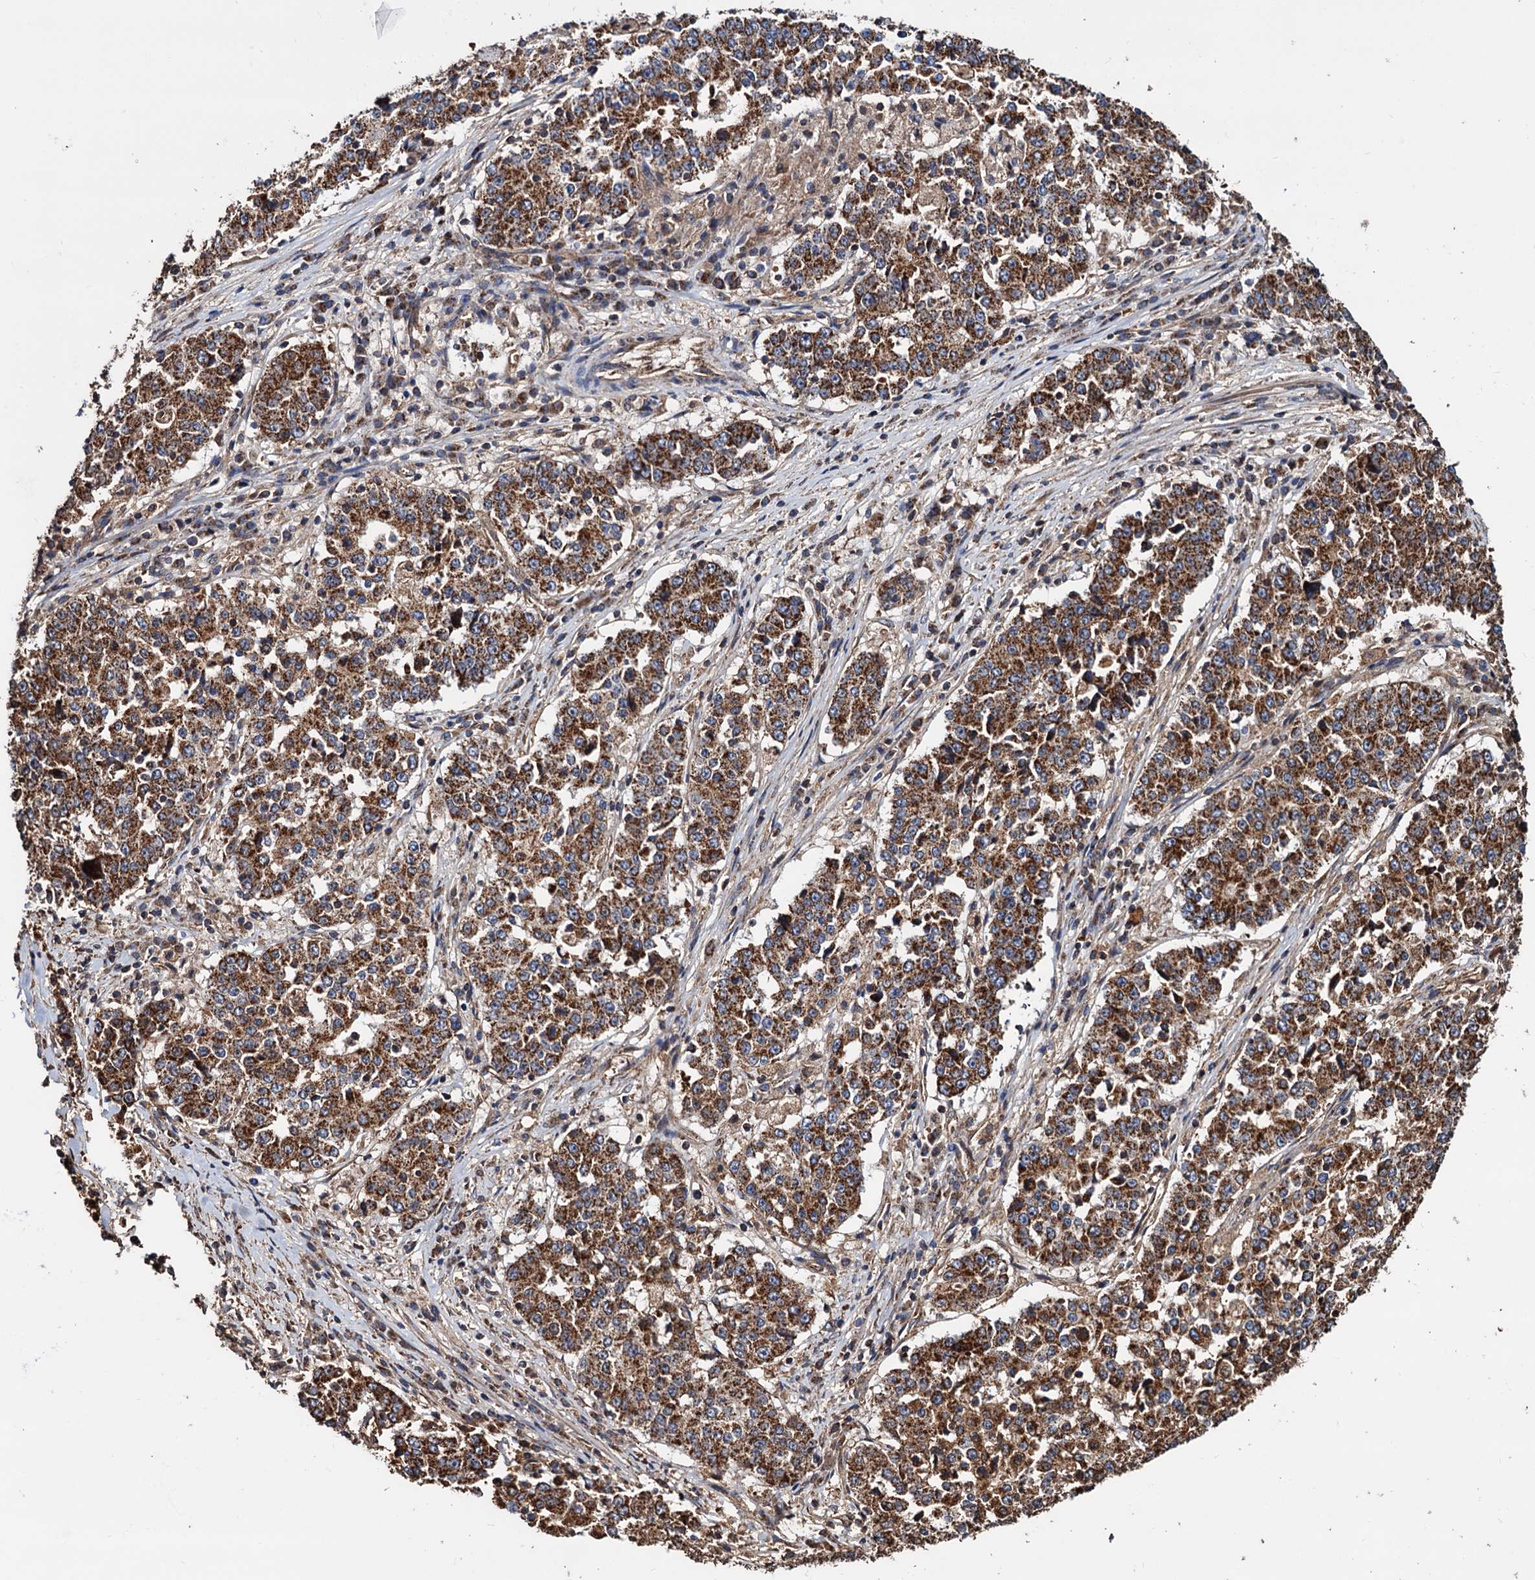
{"staining": {"intensity": "strong", "quantity": ">75%", "location": "cytoplasmic/membranous"}, "tissue": "stomach cancer", "cell_type": "Tumor cells", "image_type": "cancer", "snomed": [{"axis": "morphology", "description": "Adenocarcinoma, NOS"}, {"axis": "topography", "description": "Stomach"}], "caption": "Brown immunohistochemical staining in human stomach cancer (adenocarcinoma) demonstrates strong cytoplasmic/membranous positivity in about >75% of tumor cells.", "gene": "MRPL42", "patient": {"sex": "male", "age": 59}}